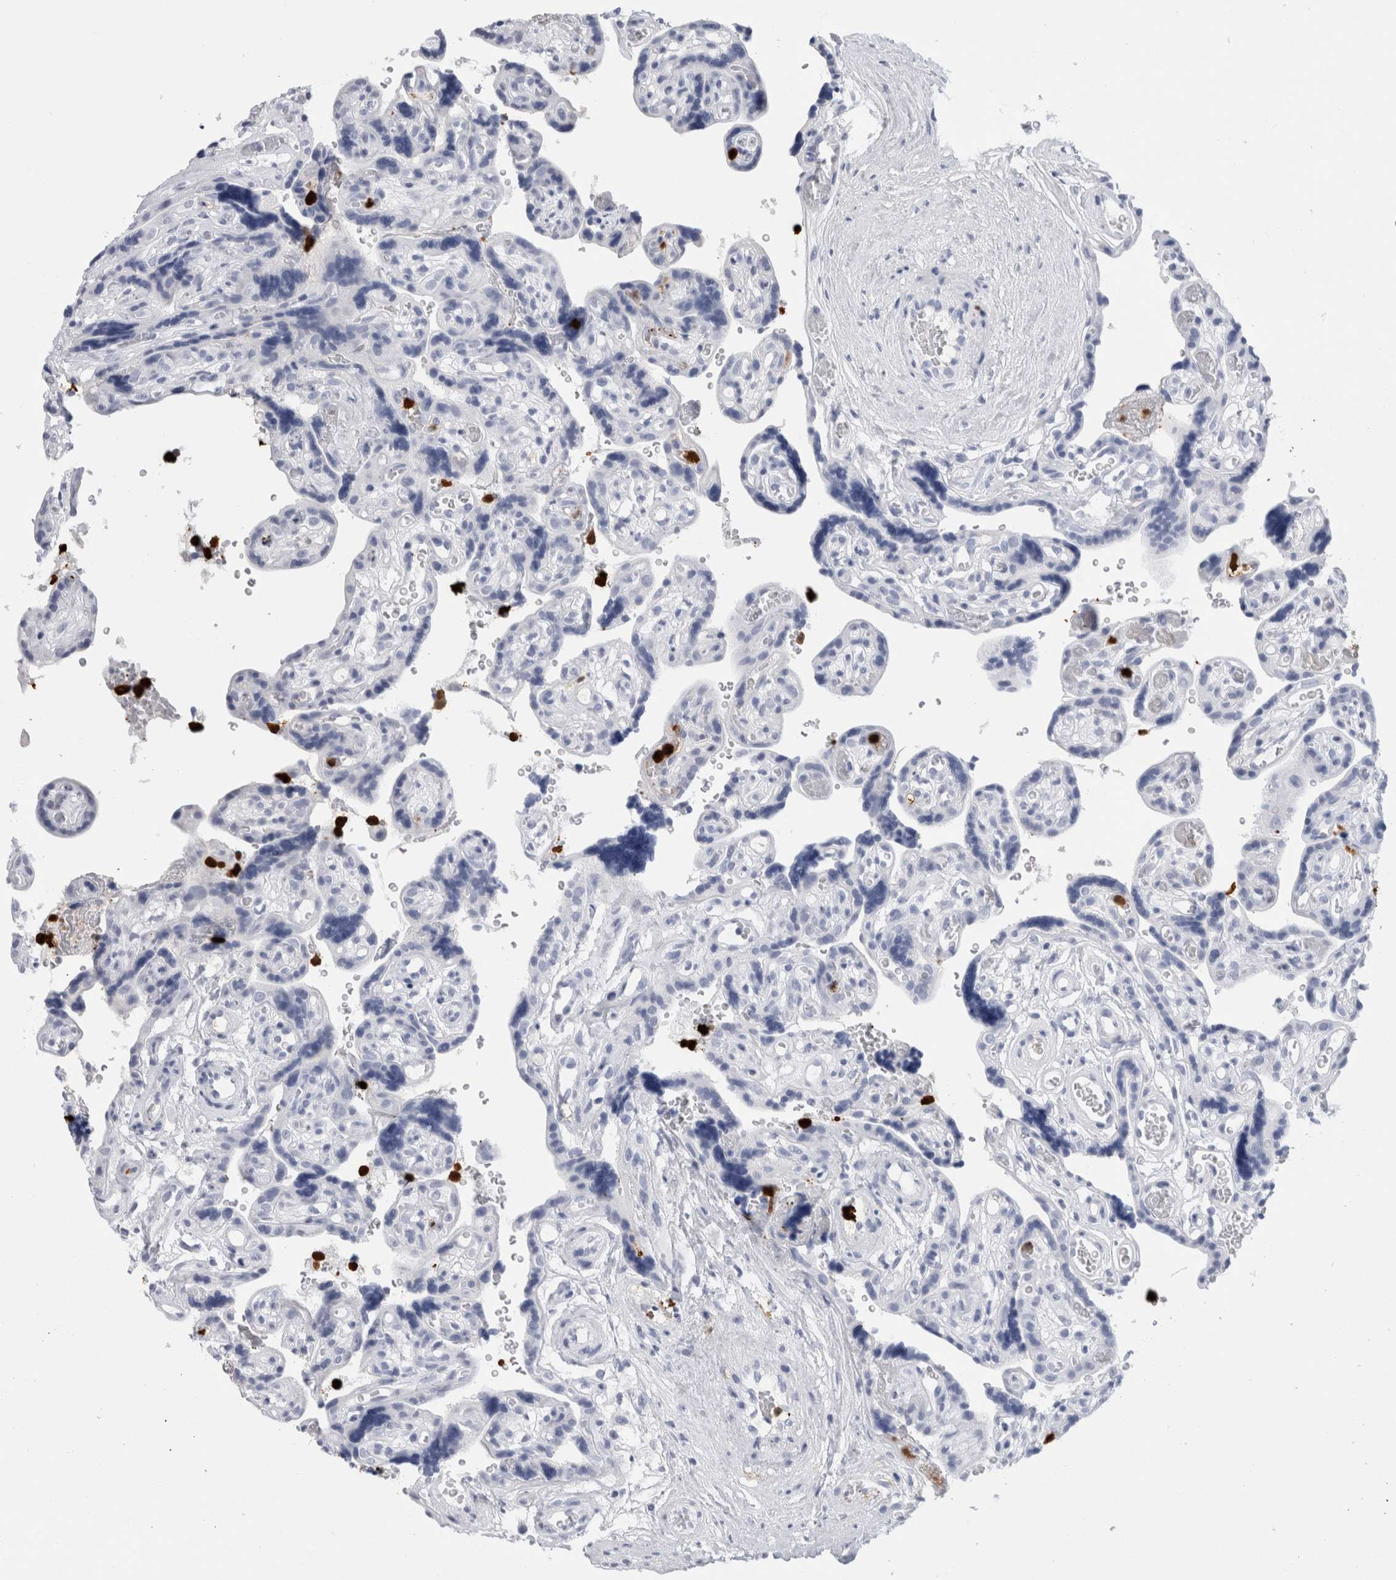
{"staining": {"intensity": "negative", "quantity": "none", "location": "none"}, "tissue": "placenta", "cell_type": "Decidual cells", "image_type": "normal", "snomed": [{"axis": "morphology", "description": "Normal tissue, NOS"}, {"axis": "topography", "description": "Placenta"}], "caption": "The image demonstrates no staining of decidual cells in benign placenta. (DAB immunohistochemistry (IHC) visualized using brightfield microscopy, high magnification).", "gene": "S100A8", "patient": {"sex": "female", "age": 30}}